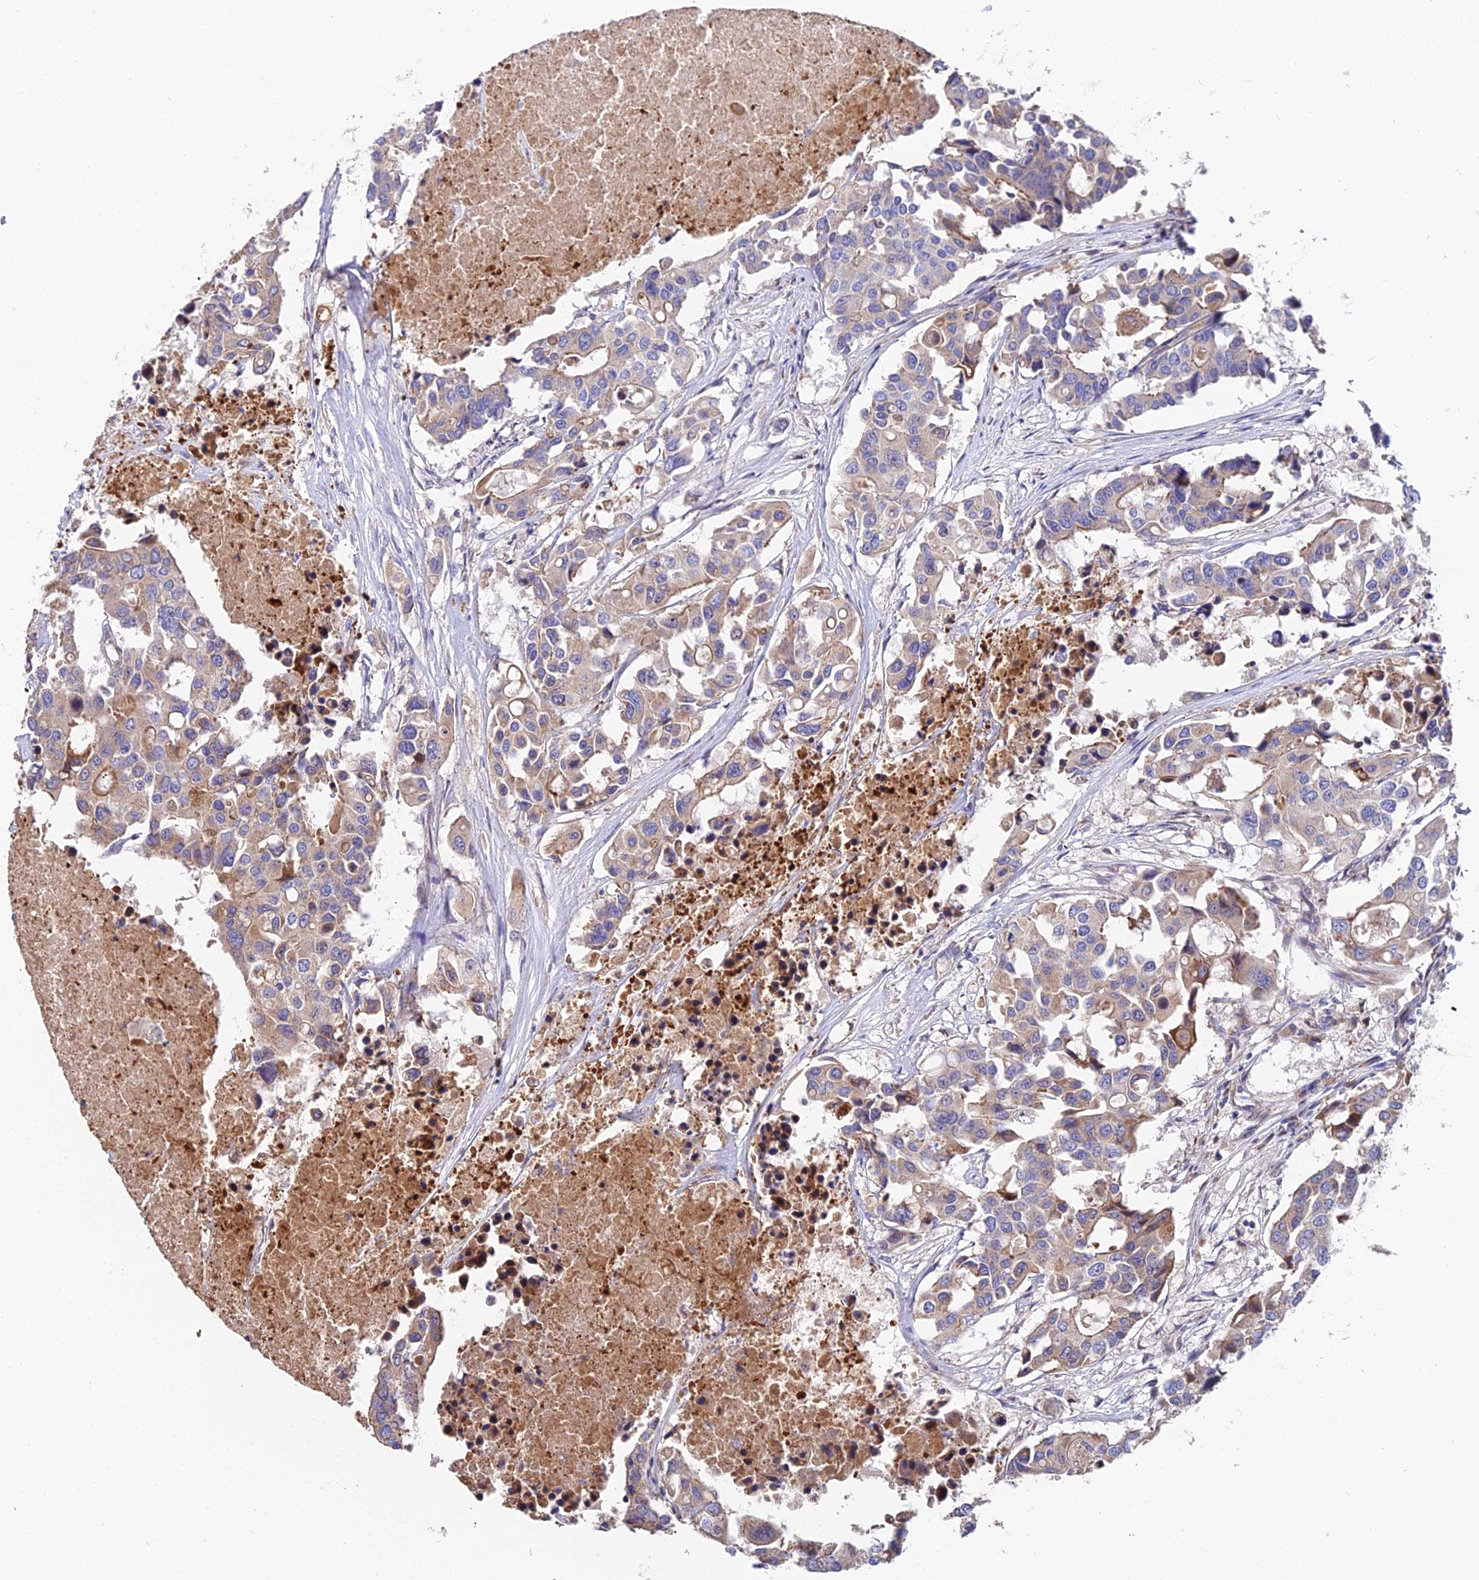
{"staining": {"intensity": "moderate", "quantity": "<25%", "location": "cytoplasmic/membranous"}, "tissue": "colorectal cancer", "cell_type": "Tumor cells", "image_type": "cancer", "snomed": [{"axis": "morphology", "description": "Adenocarcinoma, NOS"}, {"axis": "topography", "description": "Colon"}], "caption": "Immunohistochemistry (IHC) staining of adenocarcinoma (colorectal), which demonstrates low levels of moderate cytoplasmic/membranous expression in approximately <25% of tumor cells indicating moderate cytoplasmic/membranous protein positivity. The staining was performed using DAB (brown) for protein detection and nuclei were counterstained in hematoxylin (blue).", "gene": "CDC37L1", "patient": {"sex": "male", "age": 77}}